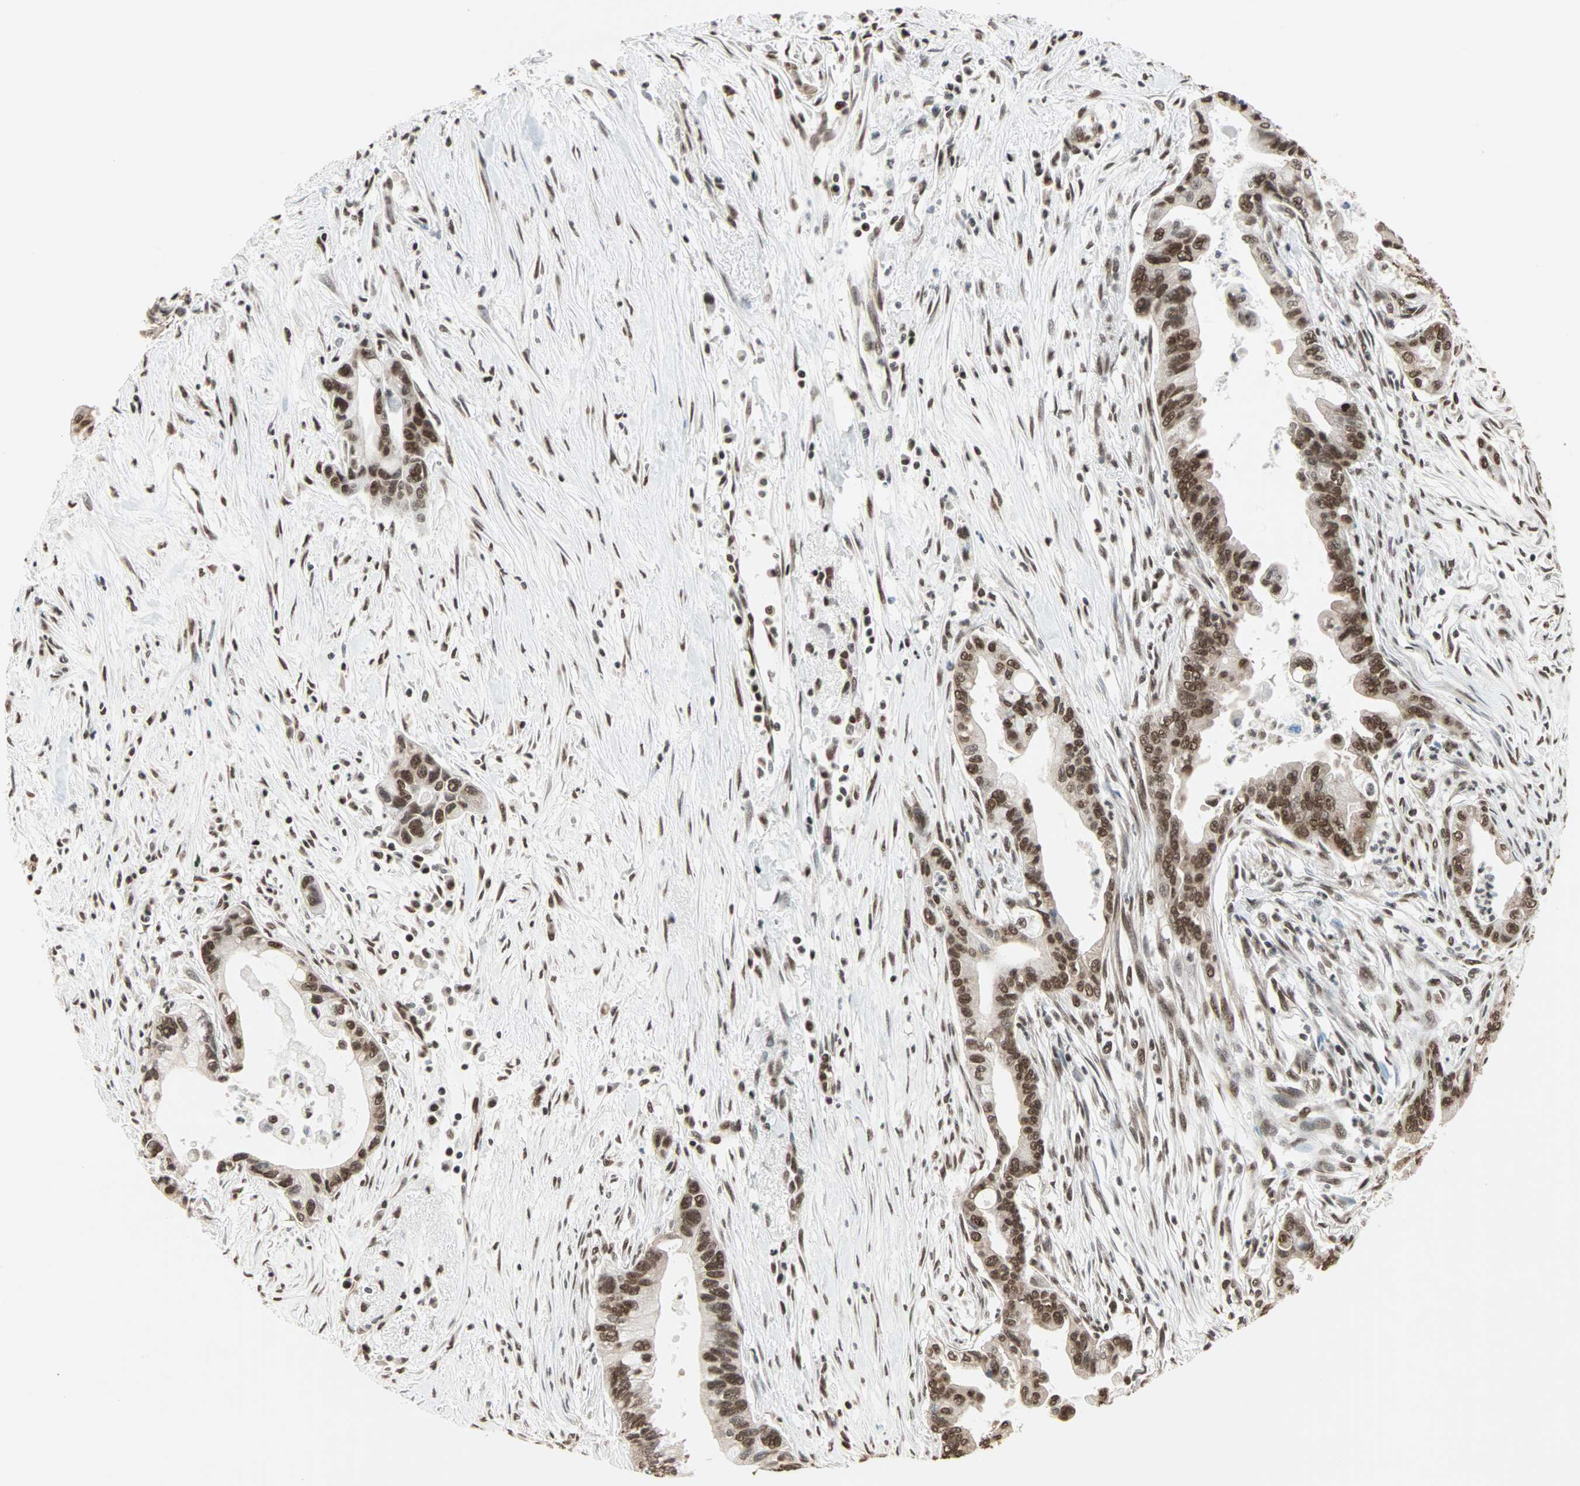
{"staining": {"intensity": "strong", "quantity": ">75%", "location": "nuclear"}, "tissue": "pancreatic cancer", "cell_type": "Tumor cells", "image_type": "cancer", "snomed": [{"axis": "morphology", "description": "Adenocarcinoma, NOS"}, {"axis": "topography", "description": "Pancreas"}], "caption": "IHC histopathology image of neoplastic tissue: human pancreatic cancer stained using immunohistochemistry demonstrates high levels of strong protein expression localized specifically in the nuclear of tumor cells, appearing as a nuclear brown color.", "gene": "DAZAP1", "patient": {"sex": "male", "age": 70}}